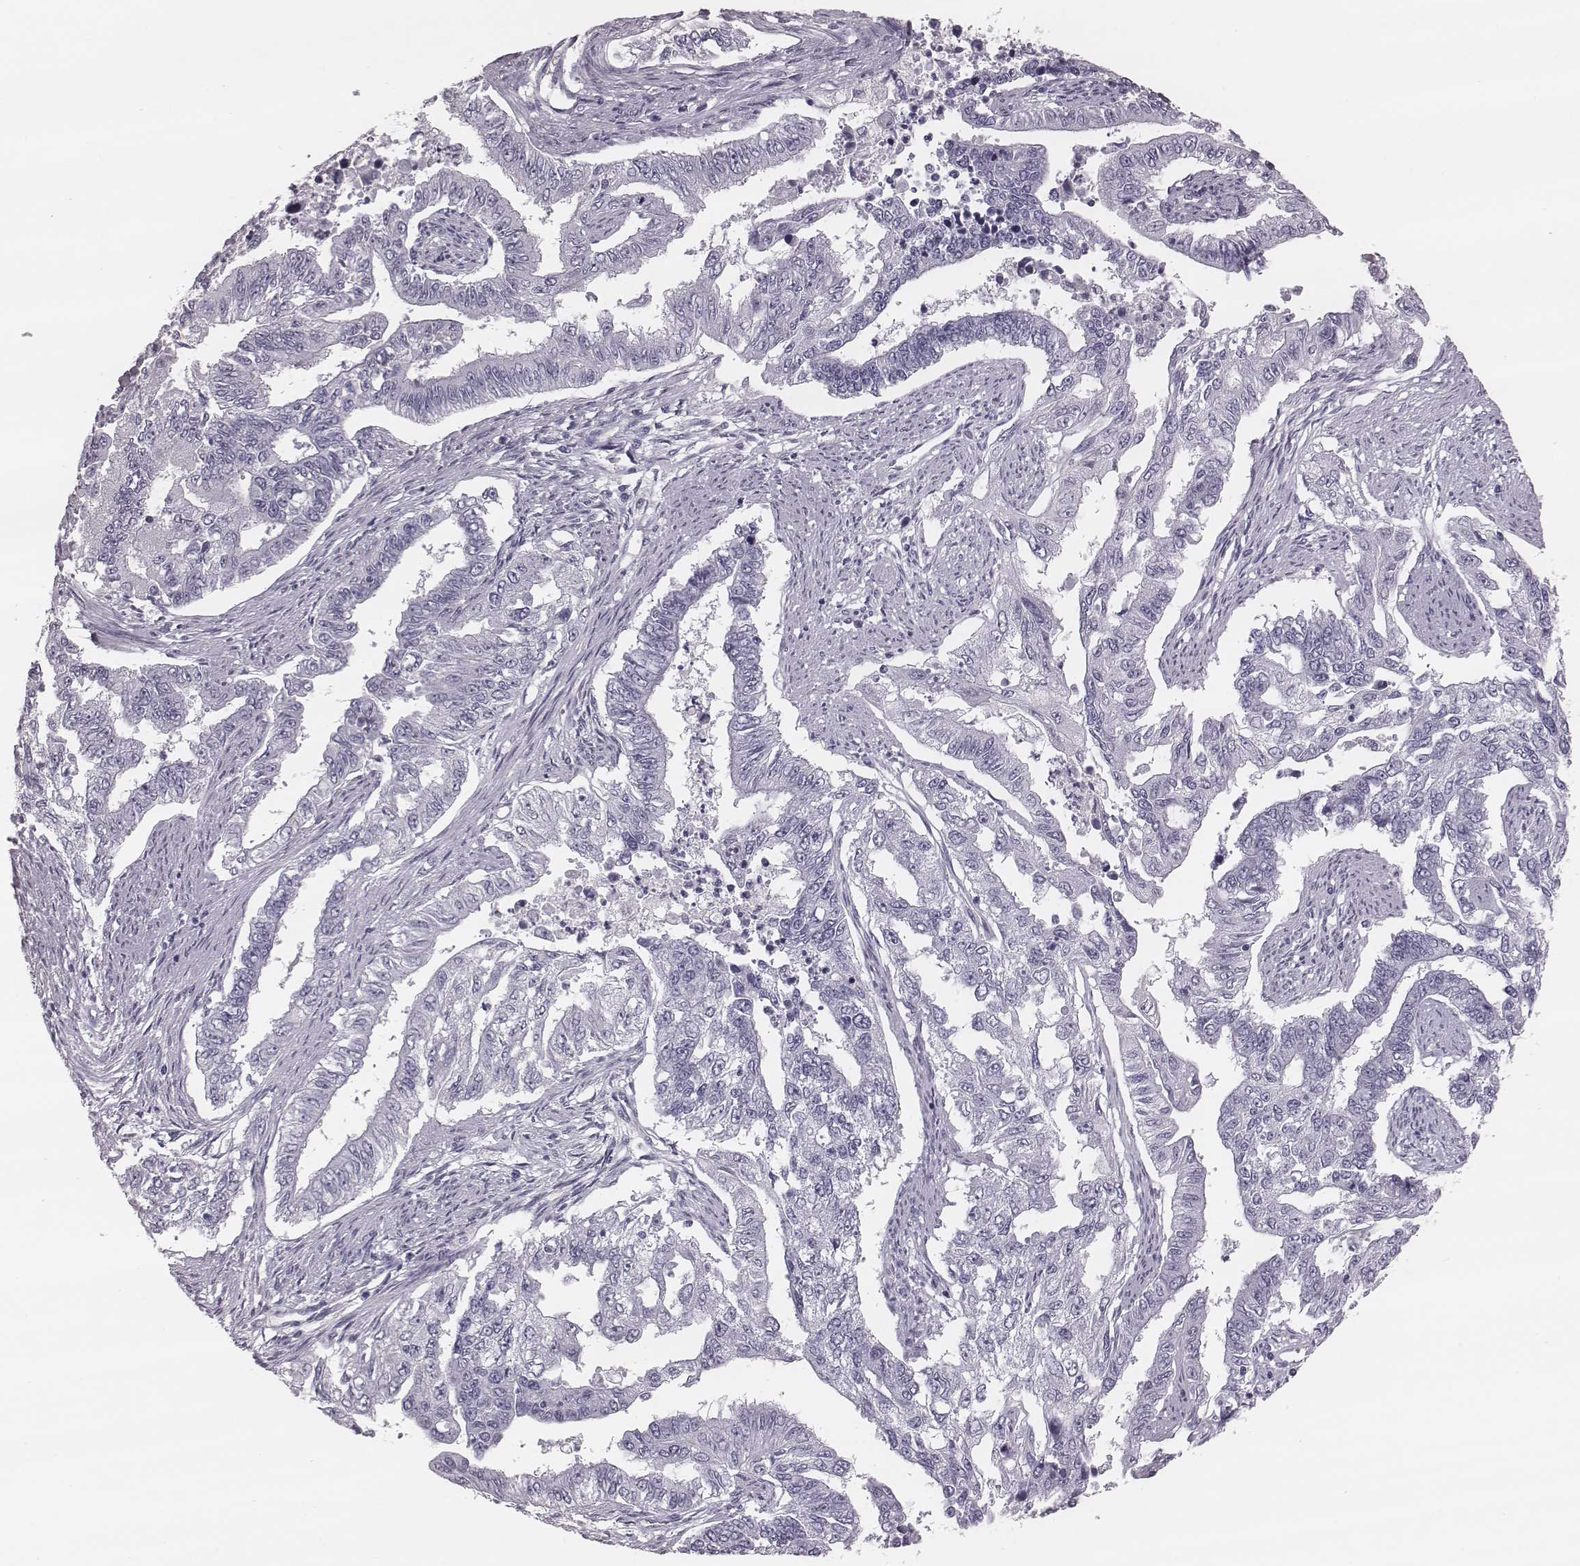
{"staining": {"intensity": "negative", "quantity": "none", "location": "none"}, "tissue": "endometrial cancer", "cell_type": "Tumor cells", "image_type": "cancer", "snomed": [{"axis": "morphology", "description": "Adenocarcinoma, NOS"}, {"axis": "topography", "description": "Uterus"}], "caption": "A high-resolution micrograph shows IHC staining of adenocarcinoma (endometrial), which shows no significant positivity in tumor cells.", "gene": "KRT74", "patient": {"sex": "female", "age": 59}}